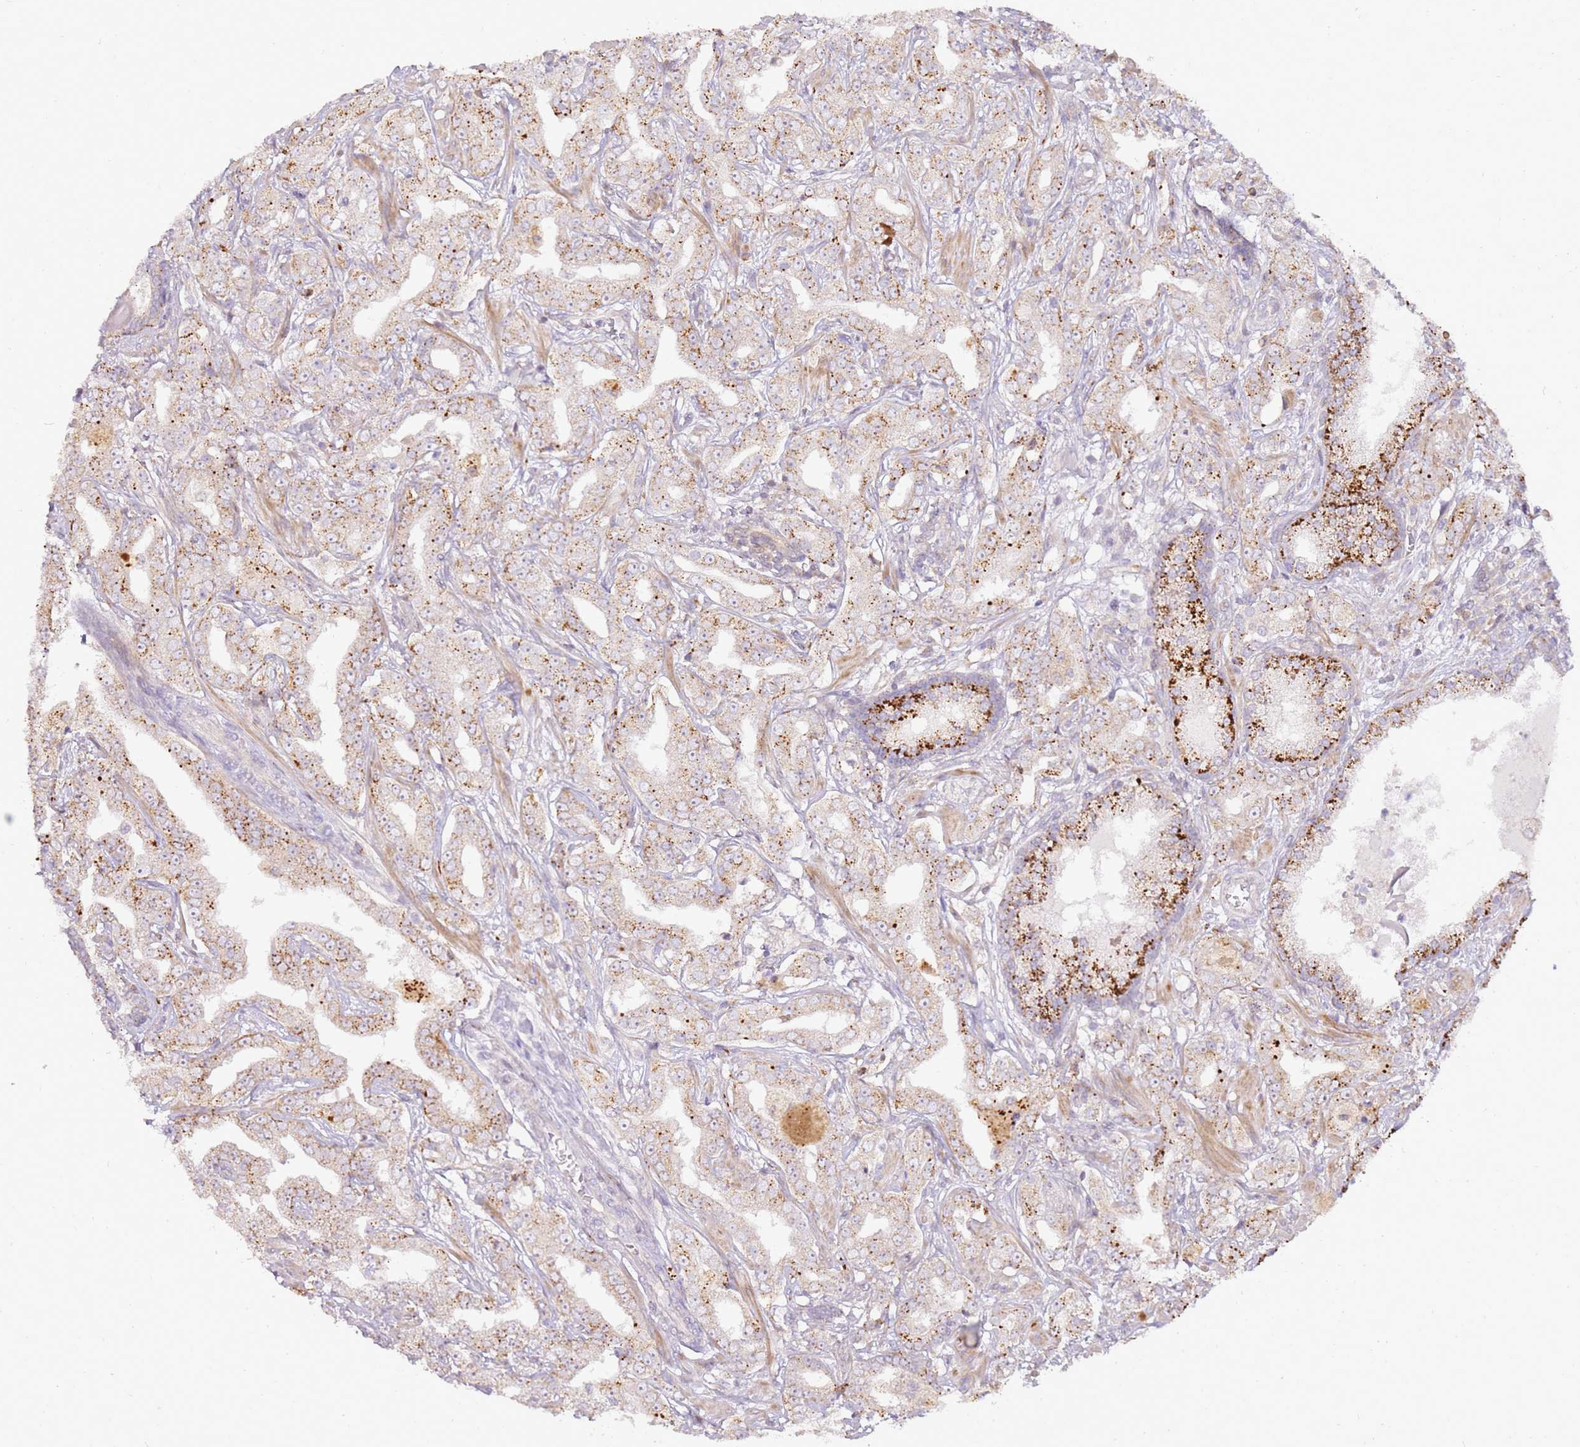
{"staining": {"intensity": "moderate", "quantity": "25%-75%", "location": "cytoplasmic/membranous"}, "tissue": "prostate cancer", "cell_type": "Tumor cells", "image_type": "cancer", "snomed": [{"axis": "morphology", "description": "Adenocarcinoma, High grade"}, {"axis": "topography", "description": "Prostate"}], "caption": "Approximately 25%-75% of tumor cells in high-grade adenocarcinoma (prostate) demonstrate moderate cytoplasmic/membranous protein expression as visualized by brown immunohistochemical staining.", "gene": "GRAP", "patient": {"sex": "male", "age": 63}}